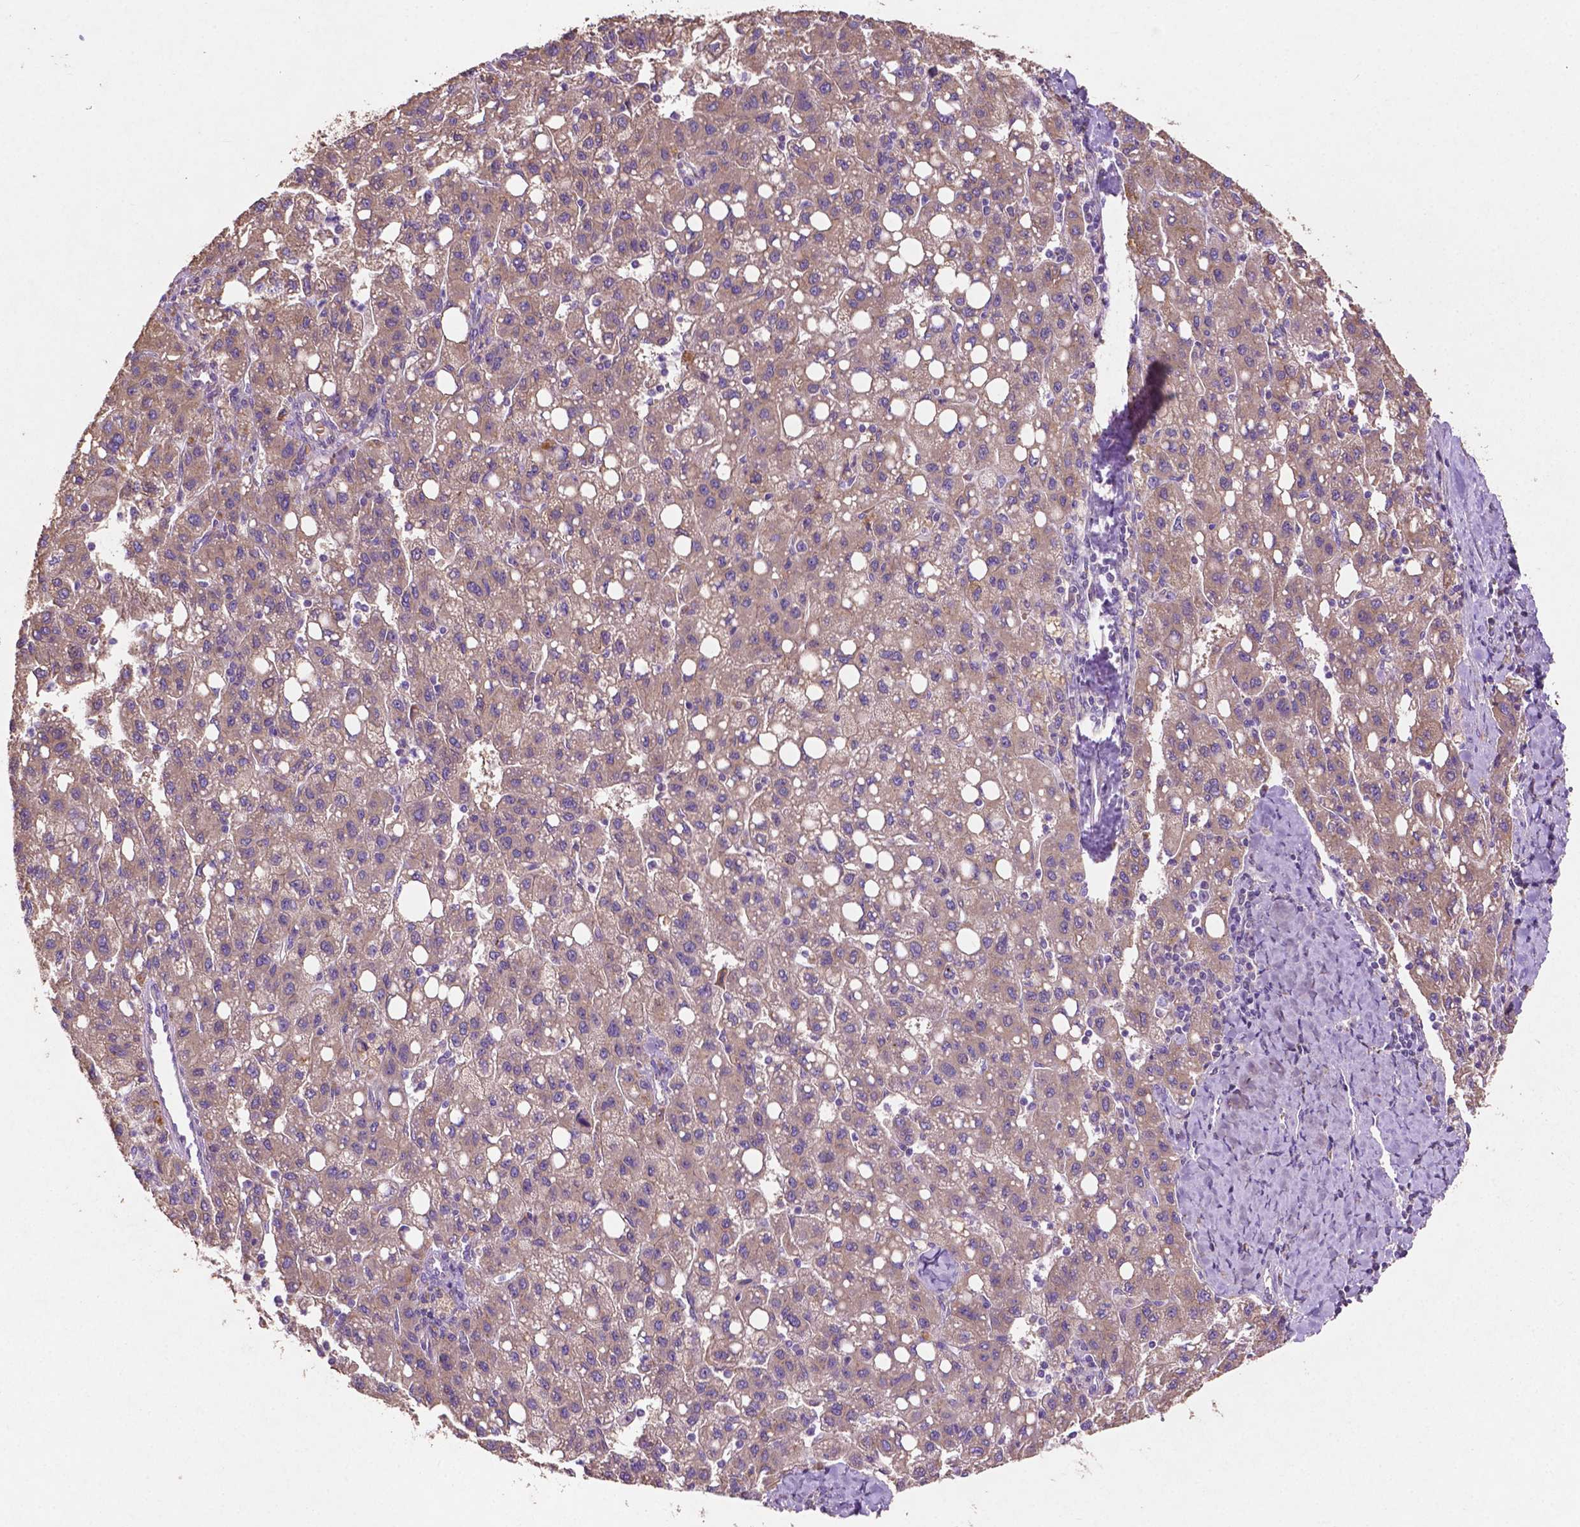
{"staining": {"intensity": "negative", "quantity": "none", "location": "none"}, "tissue": "liver cancer", "cell_type": "Tumor cells", "image_type": "cancer", "snomed": [{"axis": "morphology", "description": "Carcinoma, Hepatocellular, NOS"}, {"axis": "topography", "description": "Liver"}], "caption": "This is an immunohistochemistry (IHC) histopathology image of liver hepatocellular carcinoma. There is no positivity in tumor cells.", "gene": "MBTPS1", "patient": {"sex": "female", "age": 82}}